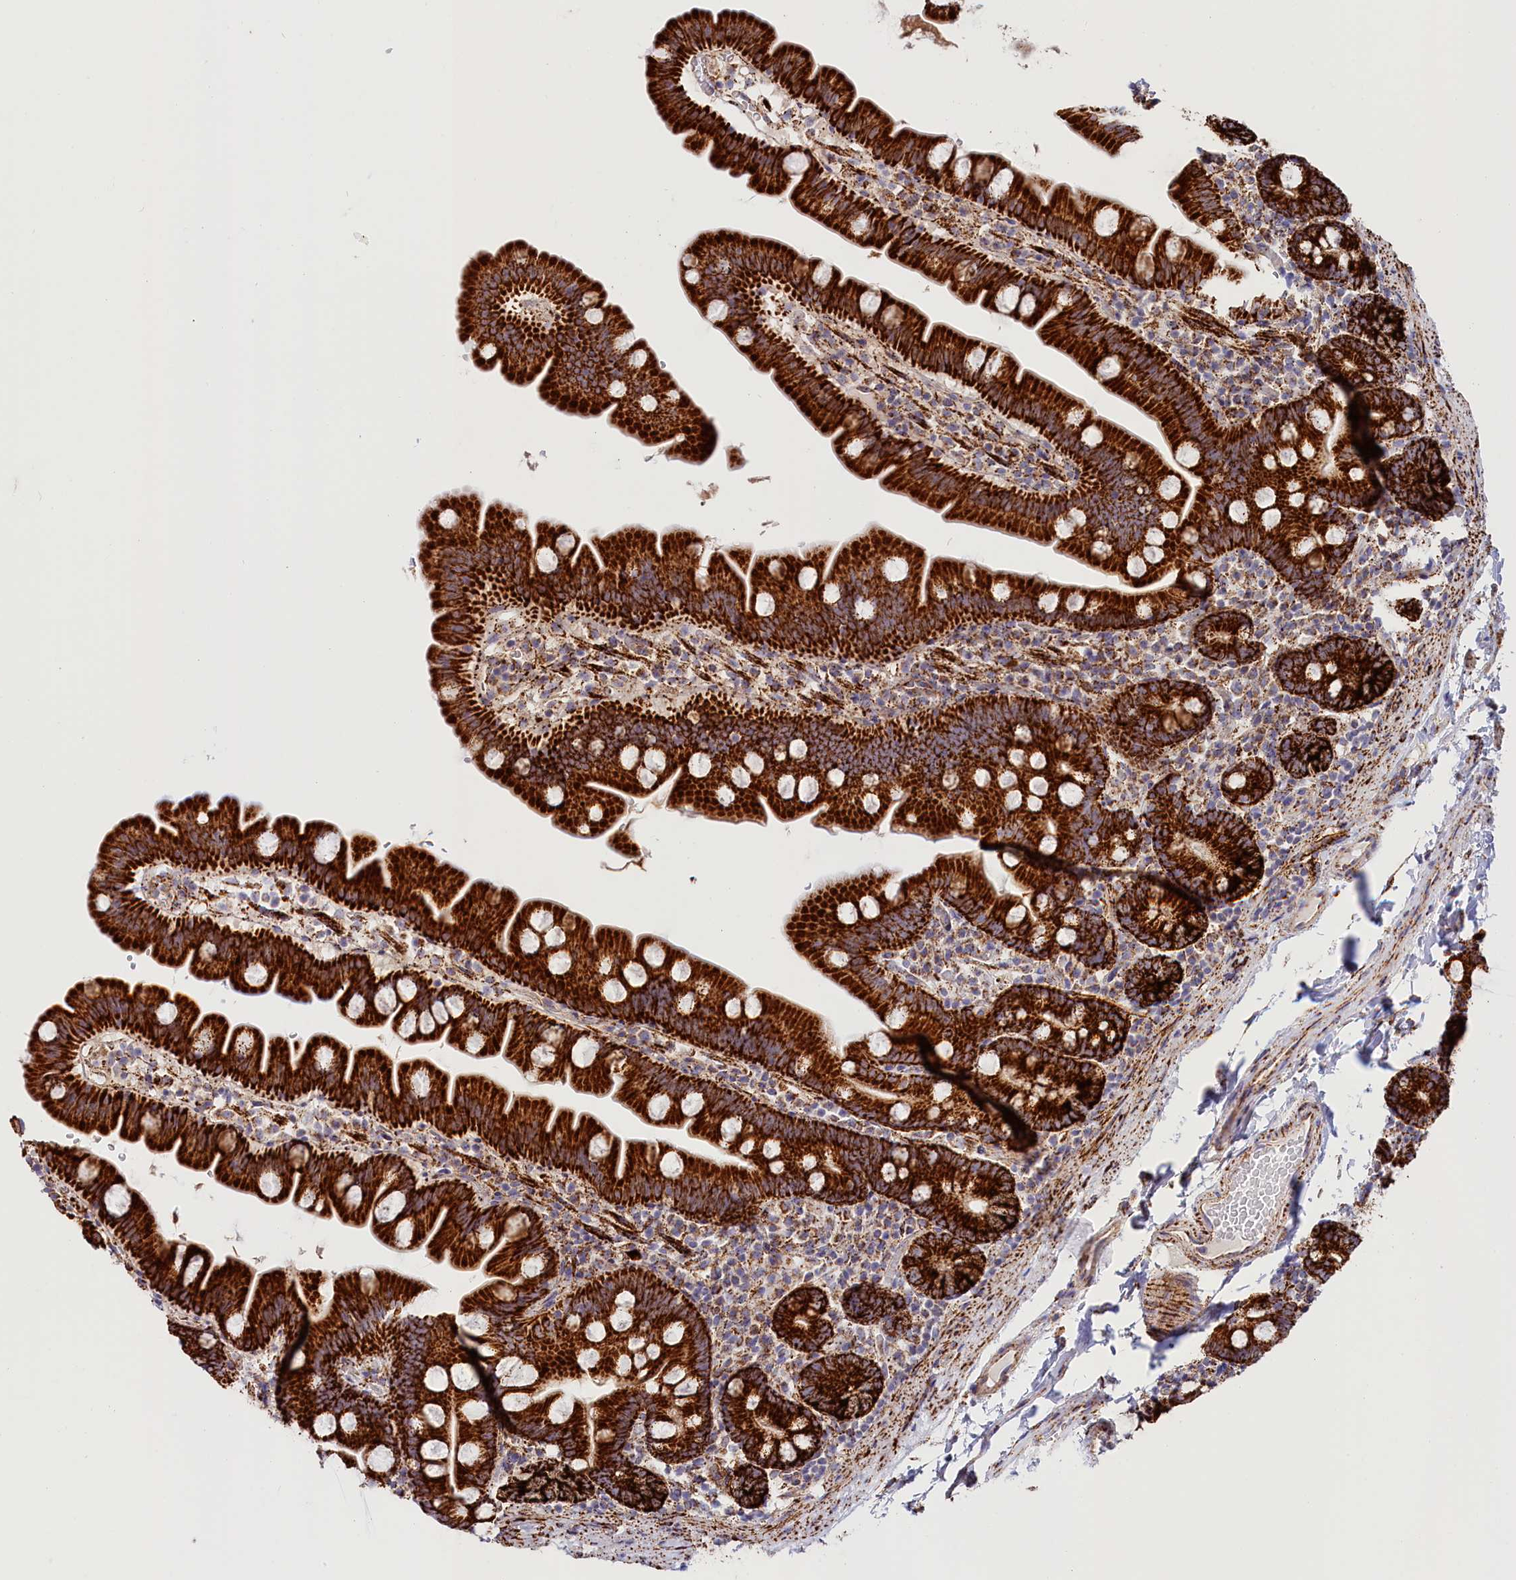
{"staining": {"intensity": "strong", "quantity": ">75%", "location": "cytoplasmic/membranous"}, "tissue": "small intestine", "cell_type": "Glandular cells", "image_type": "normal", "snomed": [{"axis": "morphology", "description": "Normal tissue, NOS"}, {"axis": "topography", "description": "Small intestine"}], "caption": "IHC of unremarkable small intestine exhibits high levels of strong cytoplasmic/membranous positivity in about >75% of glandular cells. The protein is stained brown, and the nuclei are stained in blue (DAB IHC with brightfield microscopy, high magnification).", "gene": "AKTIP", "patient": {"sex": "female", "age": 68}}